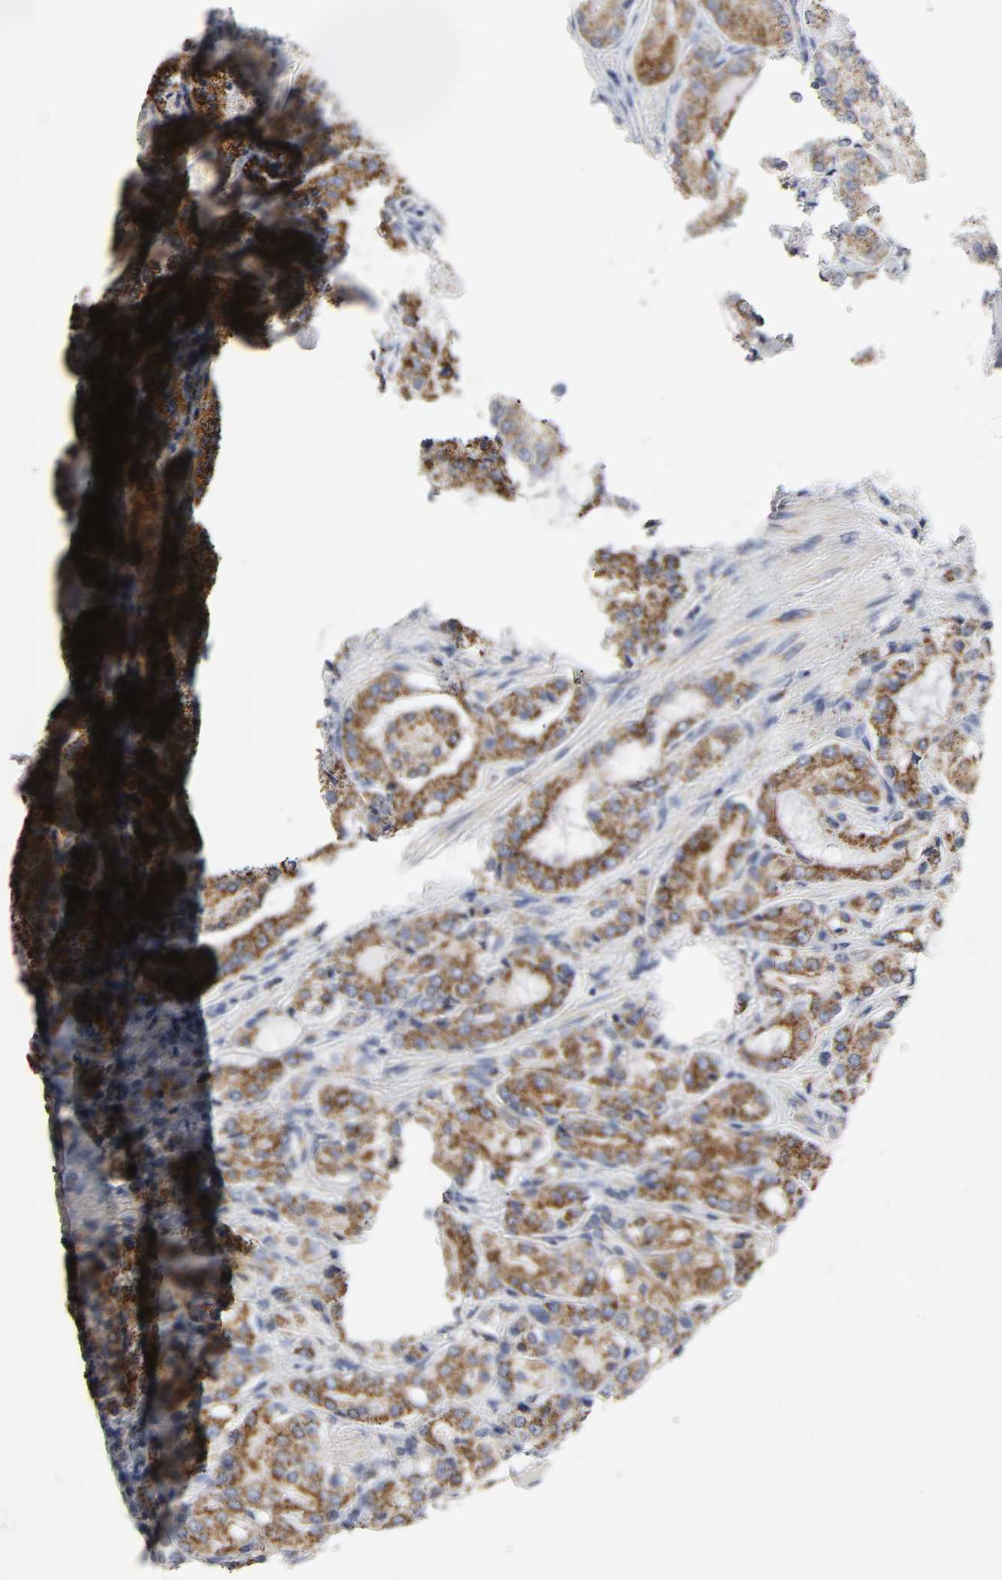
{"staining": {"intensity": "weak", "quantity": "25%-75%", "location": "cytoplasmic/membranous"}, "tissue": "prostate cancer", "cell_type": "Tumor cells", "image_type": "cancer", "snomed": [{"axis": "morphology", "description": "Adenocarcinoma, High grade"}, {"axis": "topography", "description": "Prostate"}], "caption": "Immunohistochemical staining of prostate cancer (high-grade adenocarcinoma) displays low levels of weak cytoplasmic/membranous expression in approximately 25%-75% of tumor cells.", "gene": "AOPEP", "patient": {"sex": "male", "age": 72}}